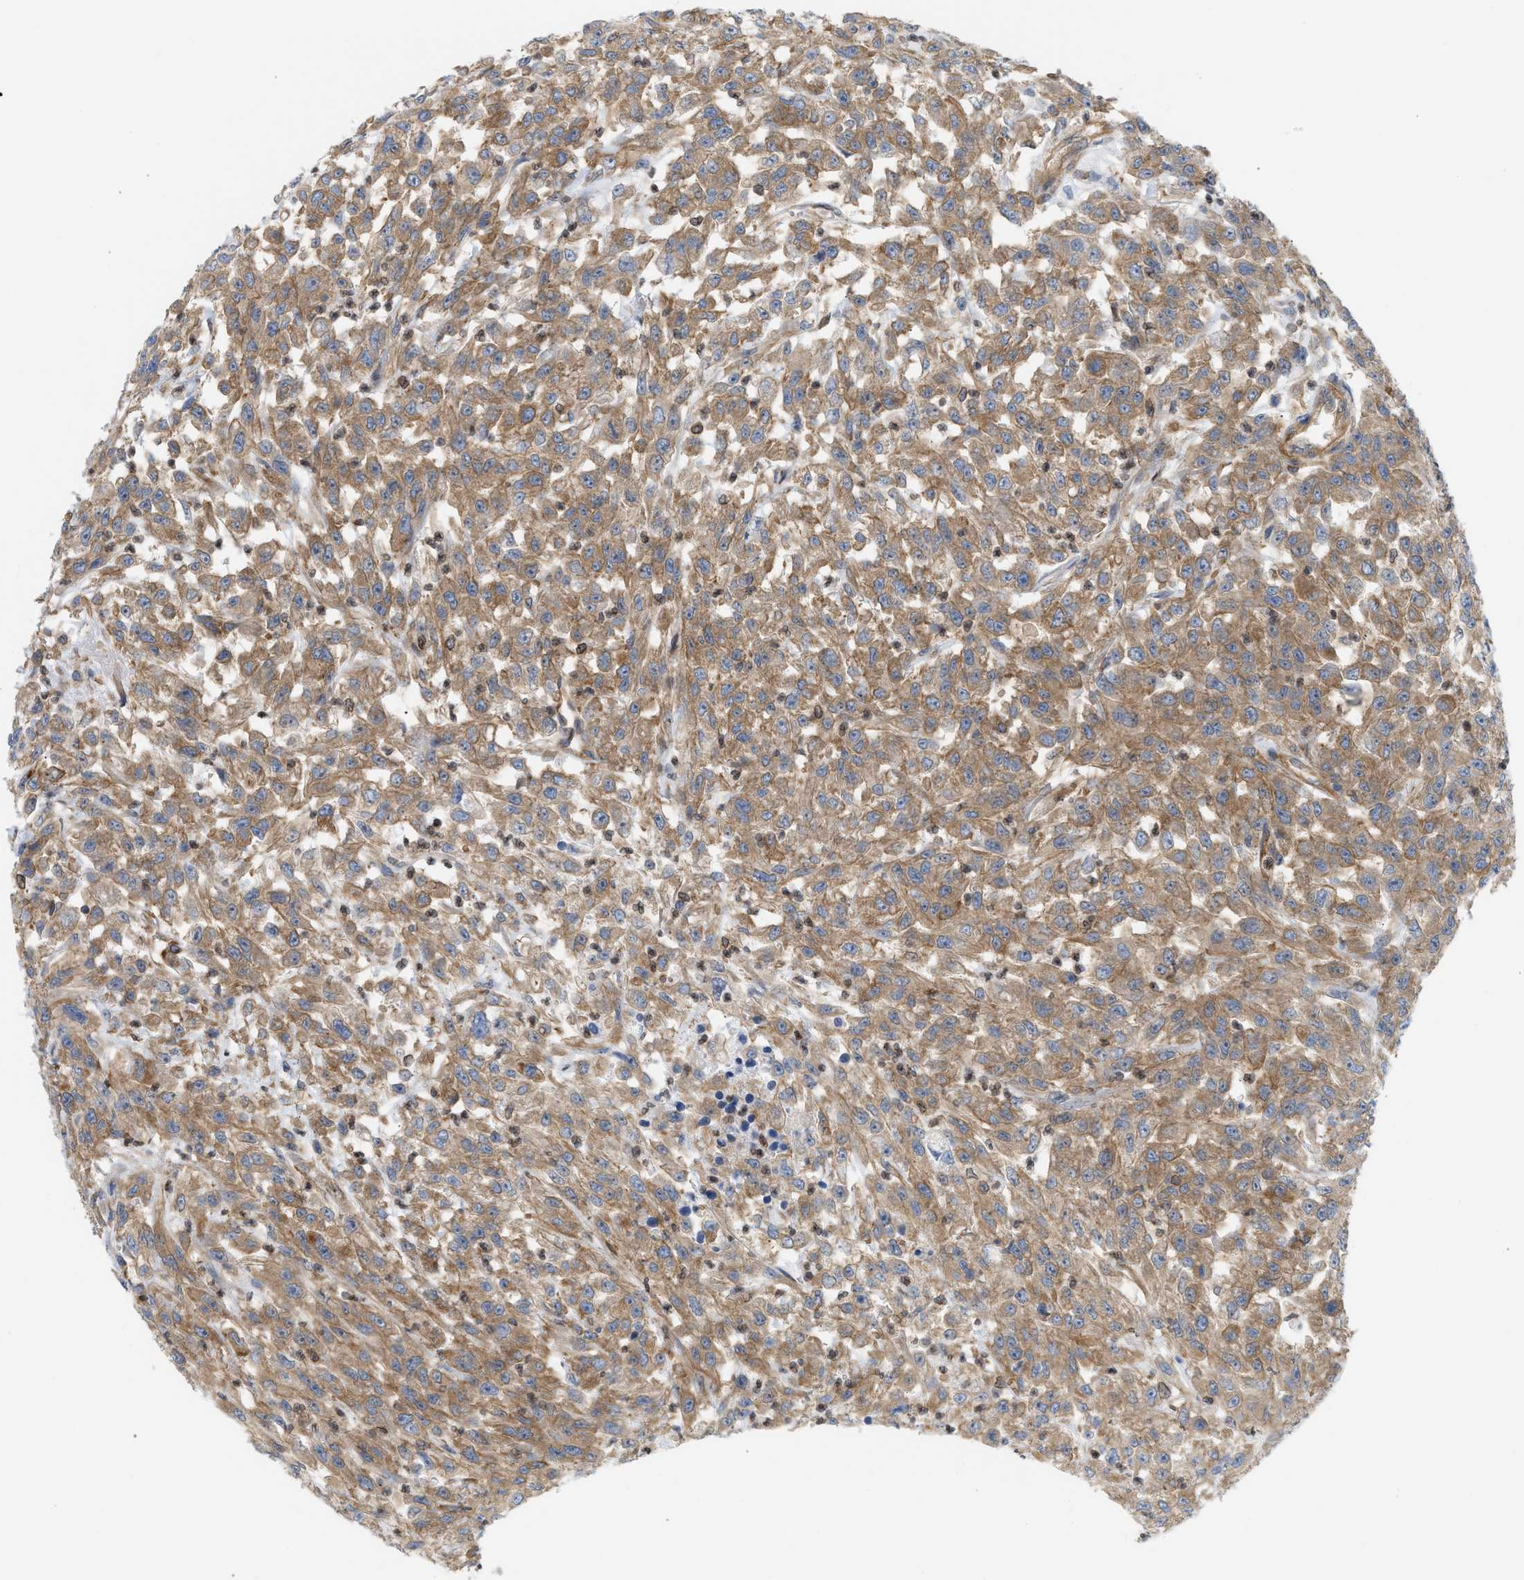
{"staining": {"intensity": "moderate", "quantity": ">75%", "location": "cytoplasmic/membranous"}, "tissue": "urothelial cancer", "cell_type": "Tumor cells", "image_type": "cancer", "snomed": [{"axis": "morphology", "description": "Urothelial carcinoma, High grade"}, {"axis": "topography", "description": "Urinary bladder"}], "caption": "Protein analysis of high-grade urothelial carcinoma tissue shows moderate cytoplasmic/membranous expression in approximately >75% of tumor cells.", "gene": "STRN", "patient": {"sex": "male", "age": 46}}